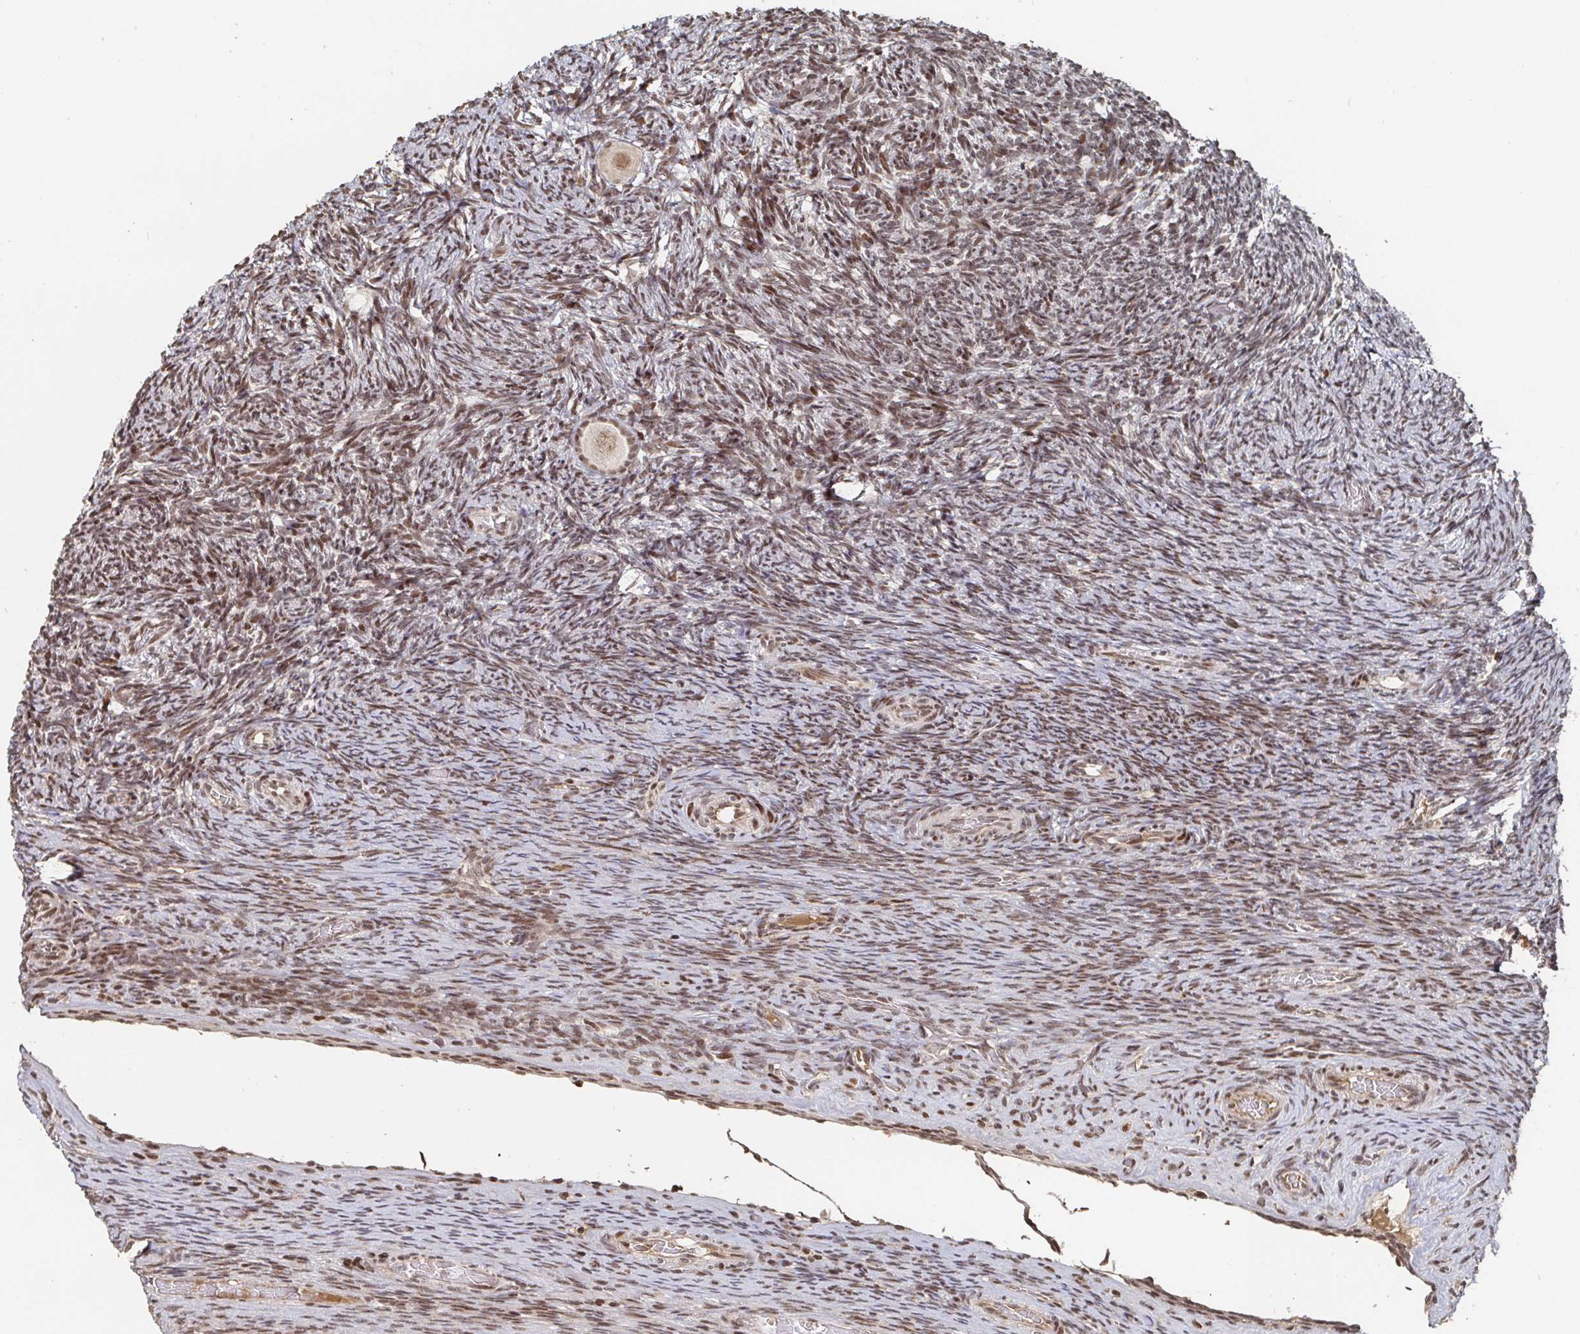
{"staining": {"intensity": "moderate", "quantity": ">75%", "location": "nuclear"}, "tissue": "ovary", "cell_type": "Follicle cells", "image_type": "normal", "snomed": [{"axis": "morphology", "description": "Normal tissue, NOS"}, {"axis": "topography", "description": "Ovary"}], "caption": "Immunohistochemical staining of normal ovary demonstrates medium levels of moderate nuclear expression in approximately >75% of follicle cells.", "gene": "ZDHHC12", "patient": {"sex": "female", "age": 34}}